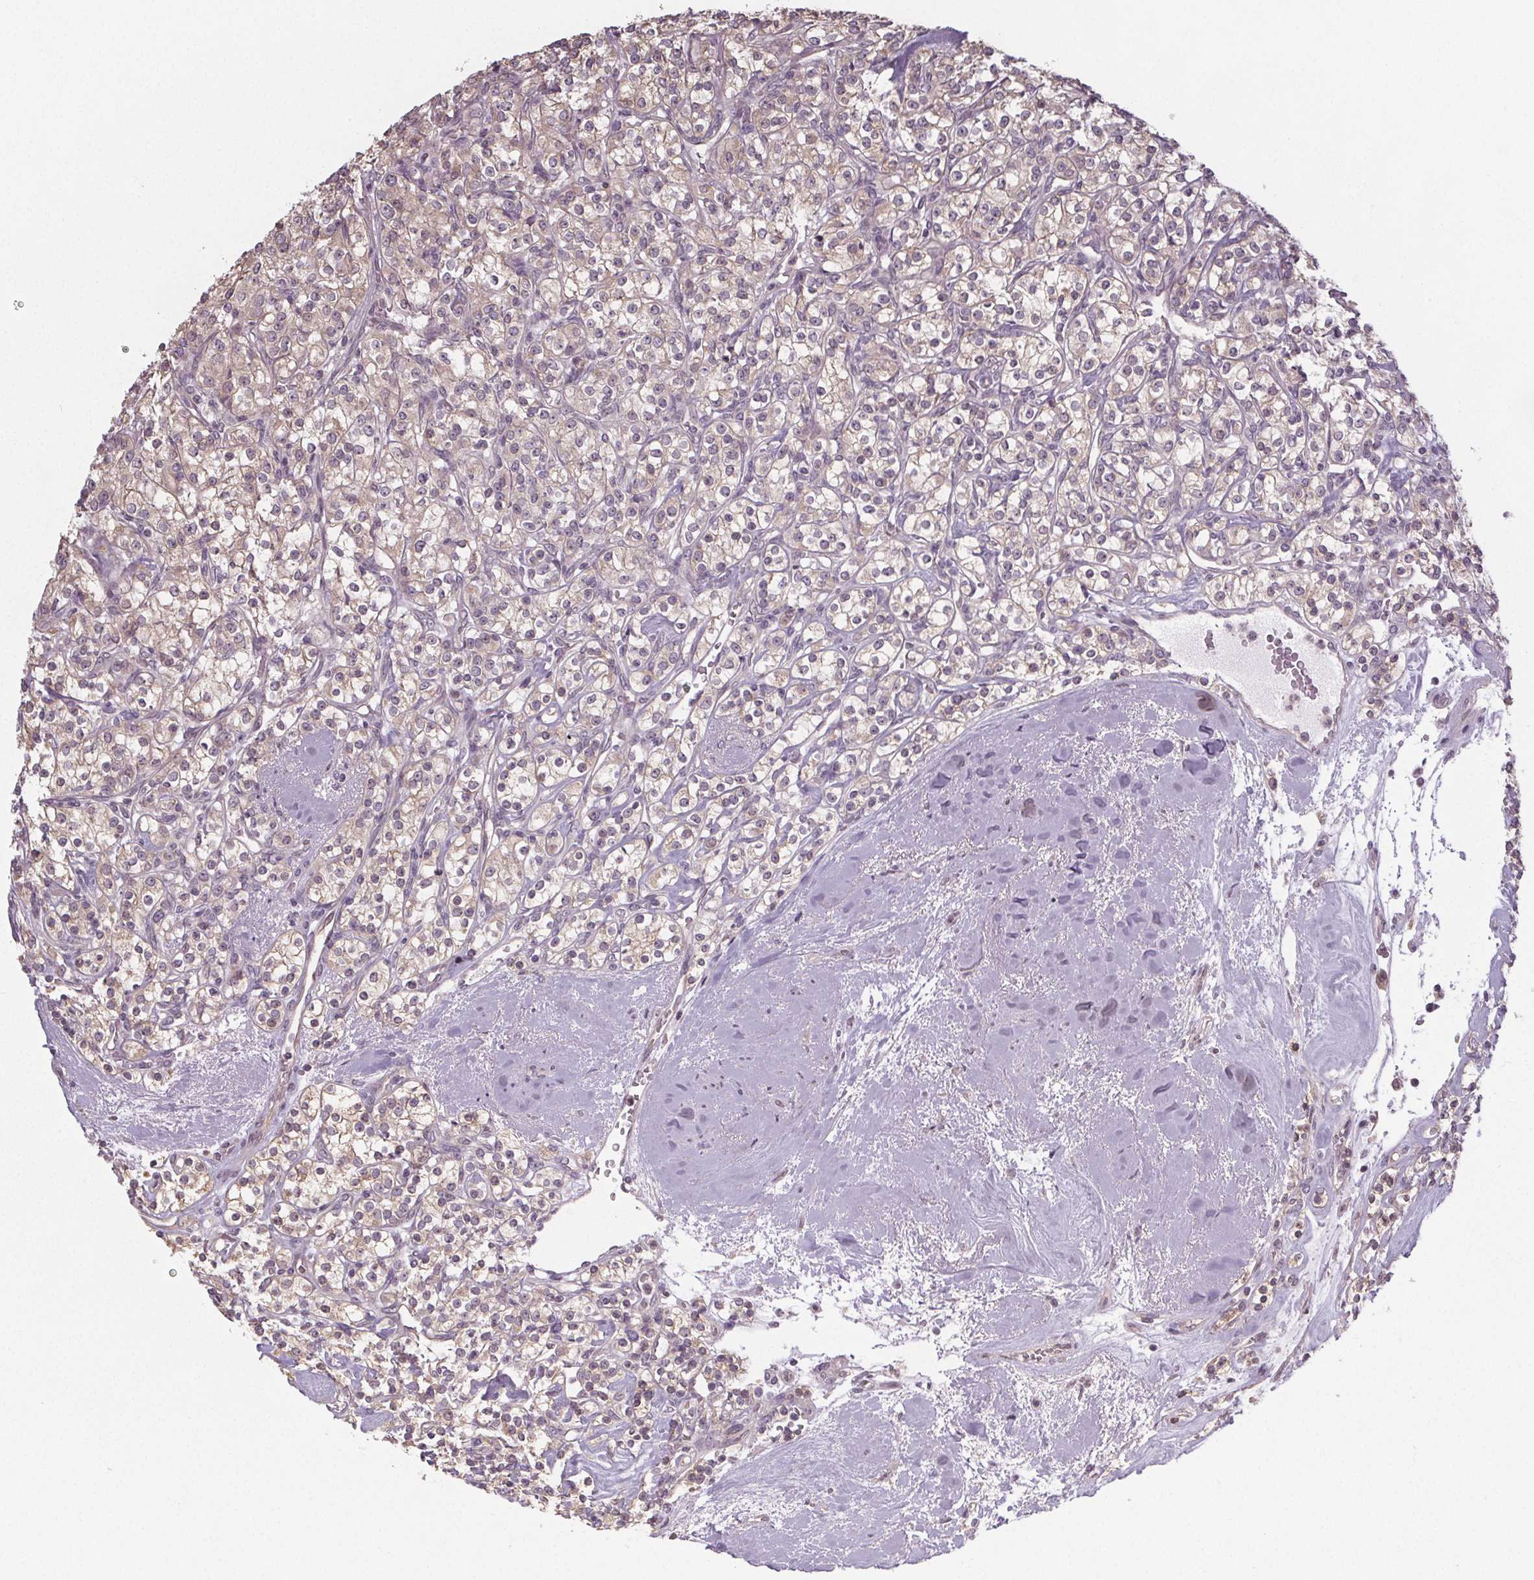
{"staining": {"intensity": "negative", "quantity": "none", "location": "none"}, "tissue": "renal cancer", "cell_type": "Tumor cells", "image_type": "cancer", "snomed": [{"axis": "morphology", "description": "Adenocarcinoma, NOS"}, {"axis": "topography", "description": "Kidney"}], "caption": "DAB immunohistochemical staining of renal cancer (adenocarcinoma) displays no significant staining in tumor cells. The staining is performed using DAB brown chromogen with nuclei counter-stained in using hematoxylin.", "gene": "SLC26A2", "patient": {"sex": "male", "age": 77}}